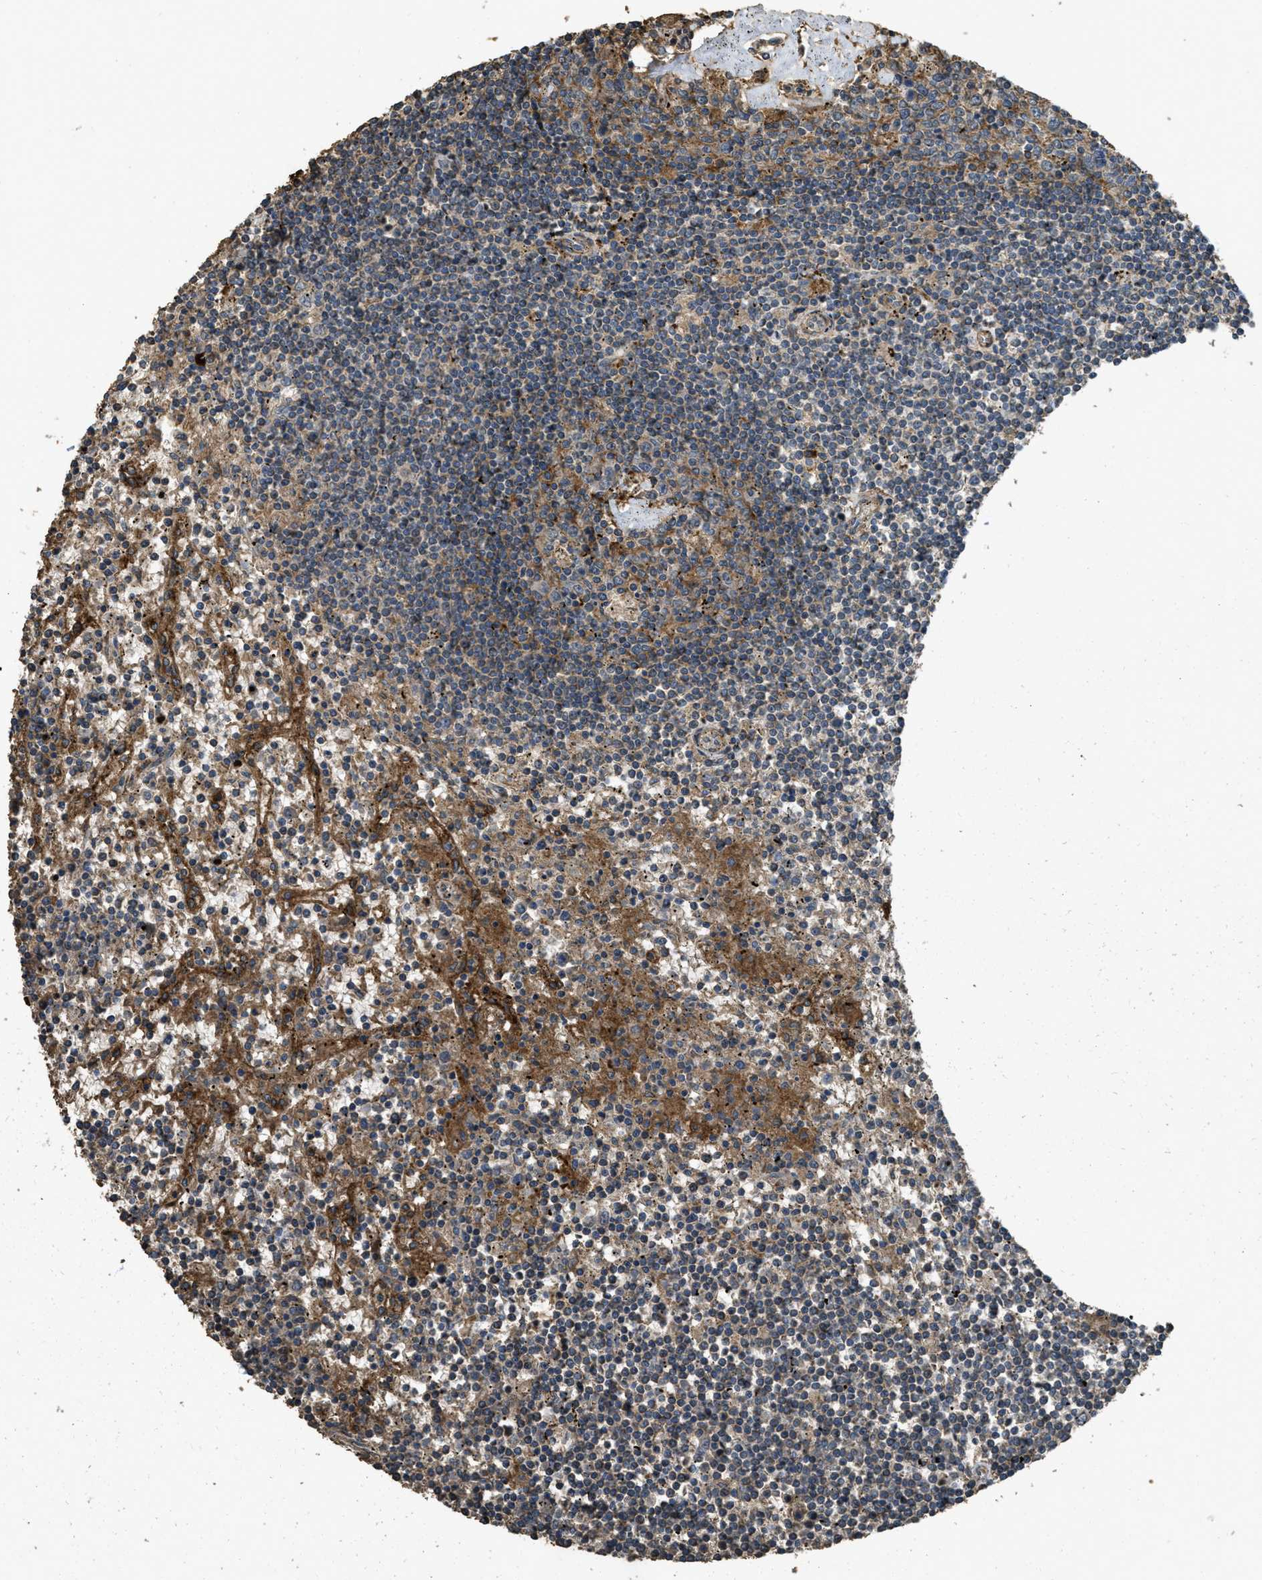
{"staining": {"intensity": "moderate", "quantity": "<25%", "location": "cytoplasmic/membranous"}, "tissue": "lymphoma", "cell_type": "Tumor cells", "image_type": "cancer", "snomed": [{"axis": "morphology", "description": "Malignant lymphoma, non-Hodgkin's type, Low grade"}, {"axis": "topography", "description": "Spleen"}], "caption": "This is an image of IHC staining of lymphoma, which shows moderate expression in the cytoplasmic/membranous of tumor cells.", "gene": "CD276", "patient": {"sex": "male", "age": 76}}